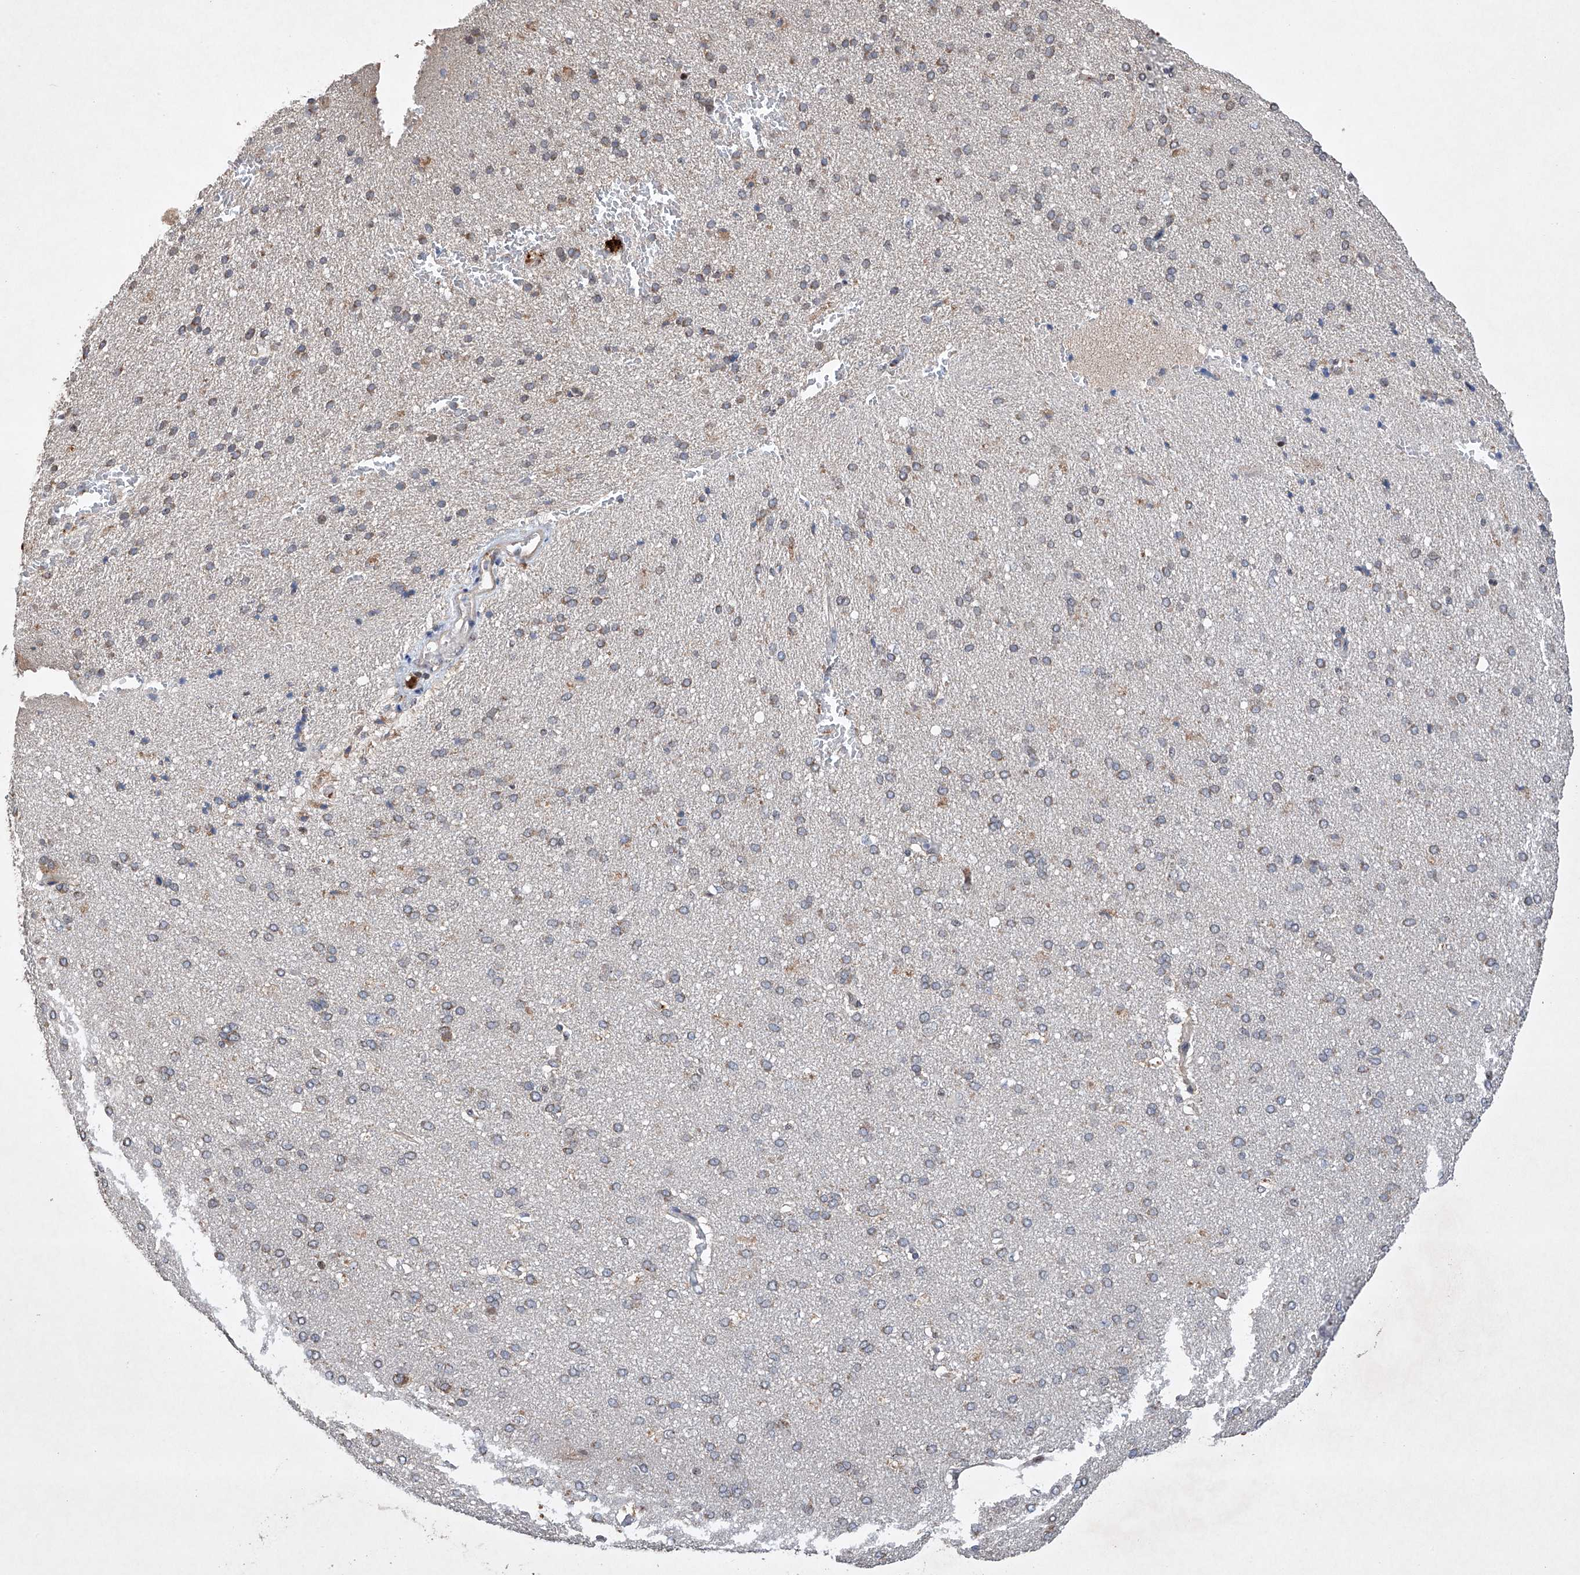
{"staining": {"intensity": "weak", "quantity": "25%-75%", "location": "cytoplasmic/membranous"}, "tissue": "cerebral cortex", "cell_type": "Endothelial cells", "image_type": "normal", "snomed": [{"axis": "morphology", "description": "Normal tissue, NOS"}, {"axis": "topography", "description": "Cerebral cortex"}], "caption": "Protein staining of normal cerebral cortex displays weak cytoplasmic/membranous positivity in approximately 25%-75% of endothelial cells. Using DAB (brown) and hematoxylin (blue) stains, captured at high magnification using brightfield microscopy.", "gene": "AFG1L", "patient": {"sex": "male", "age": 62}}